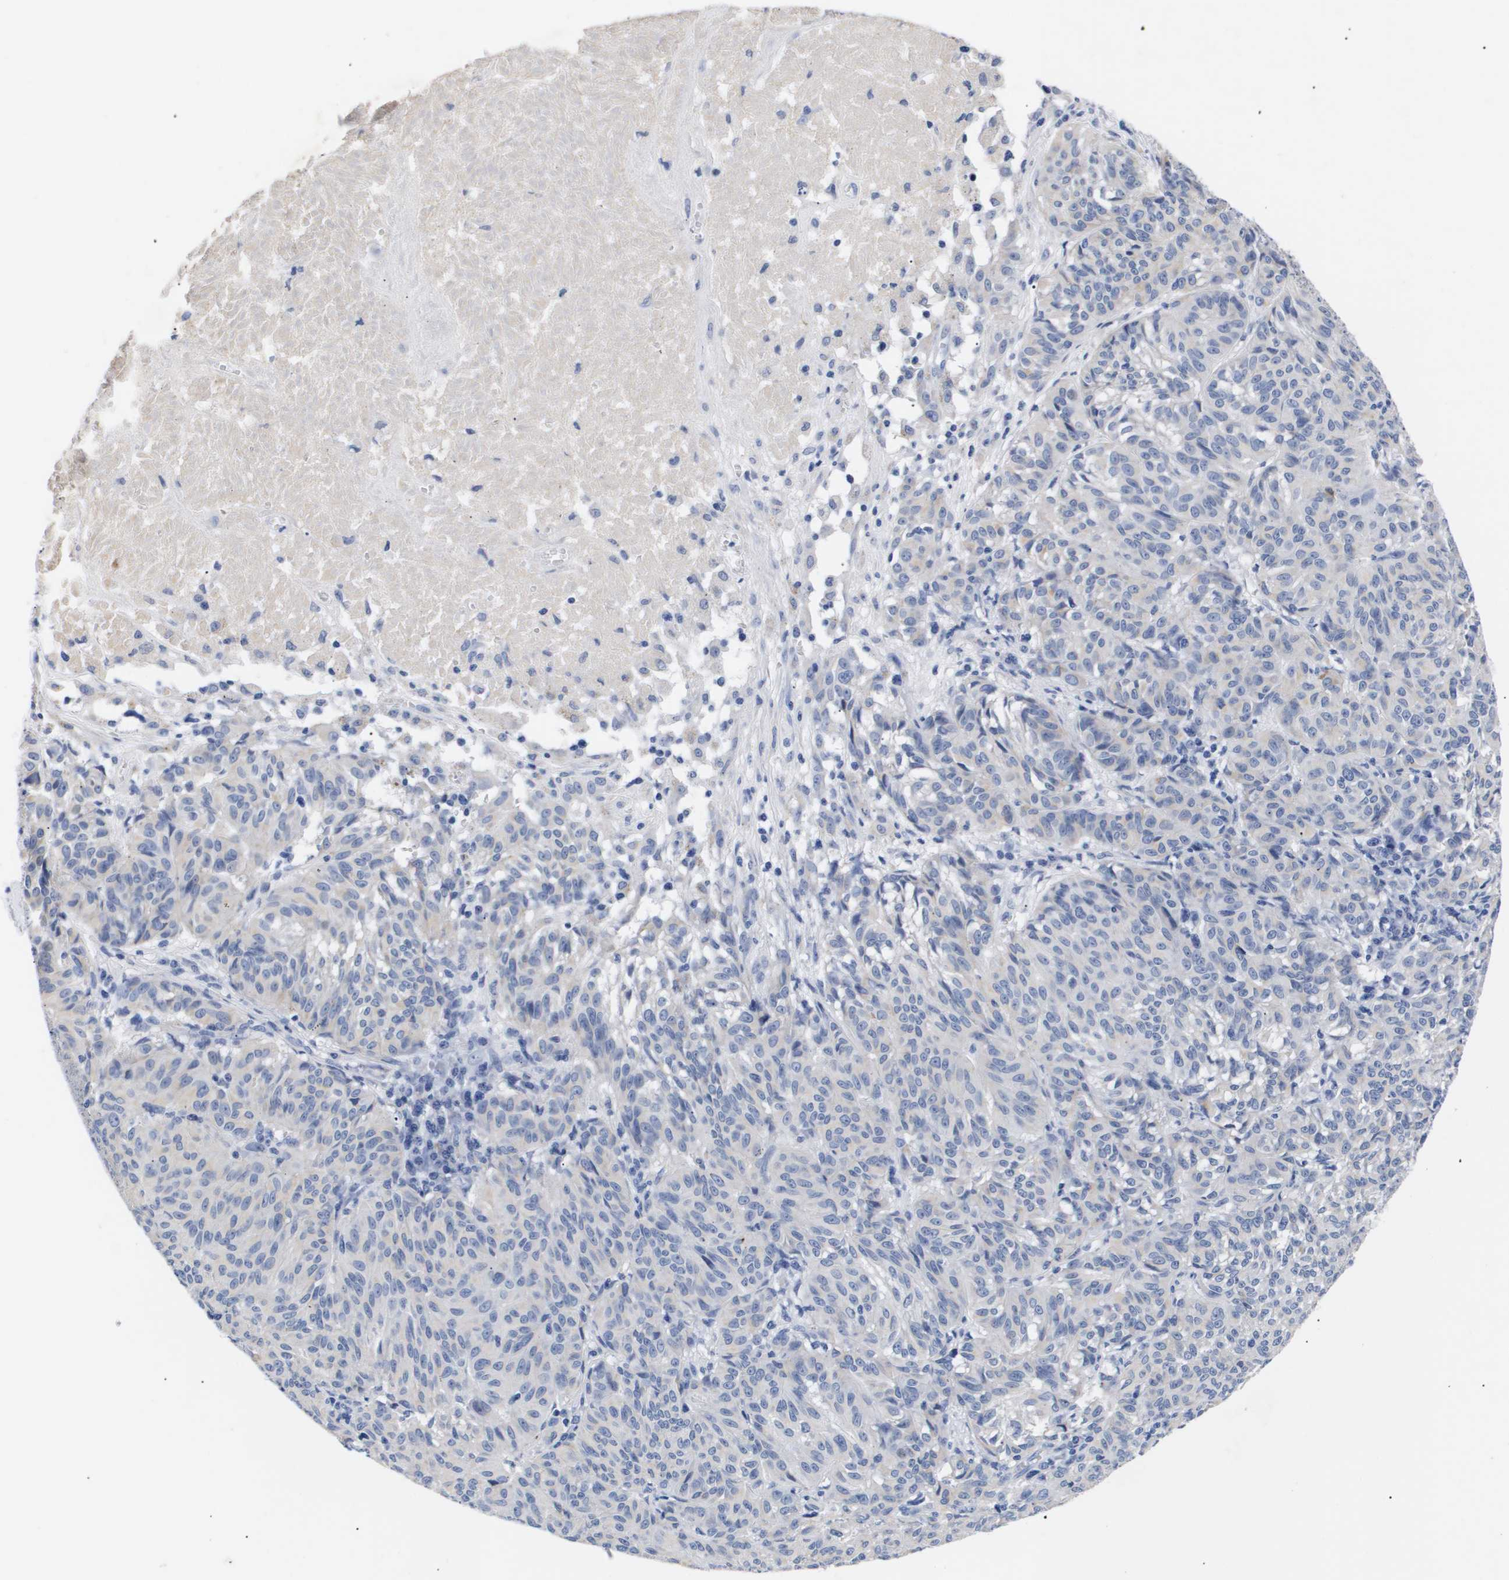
{"staining": {"intensity": "negative", "quantity": "none", "location": "none"}, "tissue": "melanoma", "cell_type": "Tumor cells", "image_type": "cancer", "snomed": [{"axis": "morphology", "description": "Malignant melanoma, NOS"}, {"axis": "topography", "description": "Skin"}], "caption": "An IHC histopathology image of malignant melanoma is shown. There is no staining in tumor cells of malignant melanoma.", "gene": "ATP6V0A4", "patient": {"sex": "female", "age": 72}}